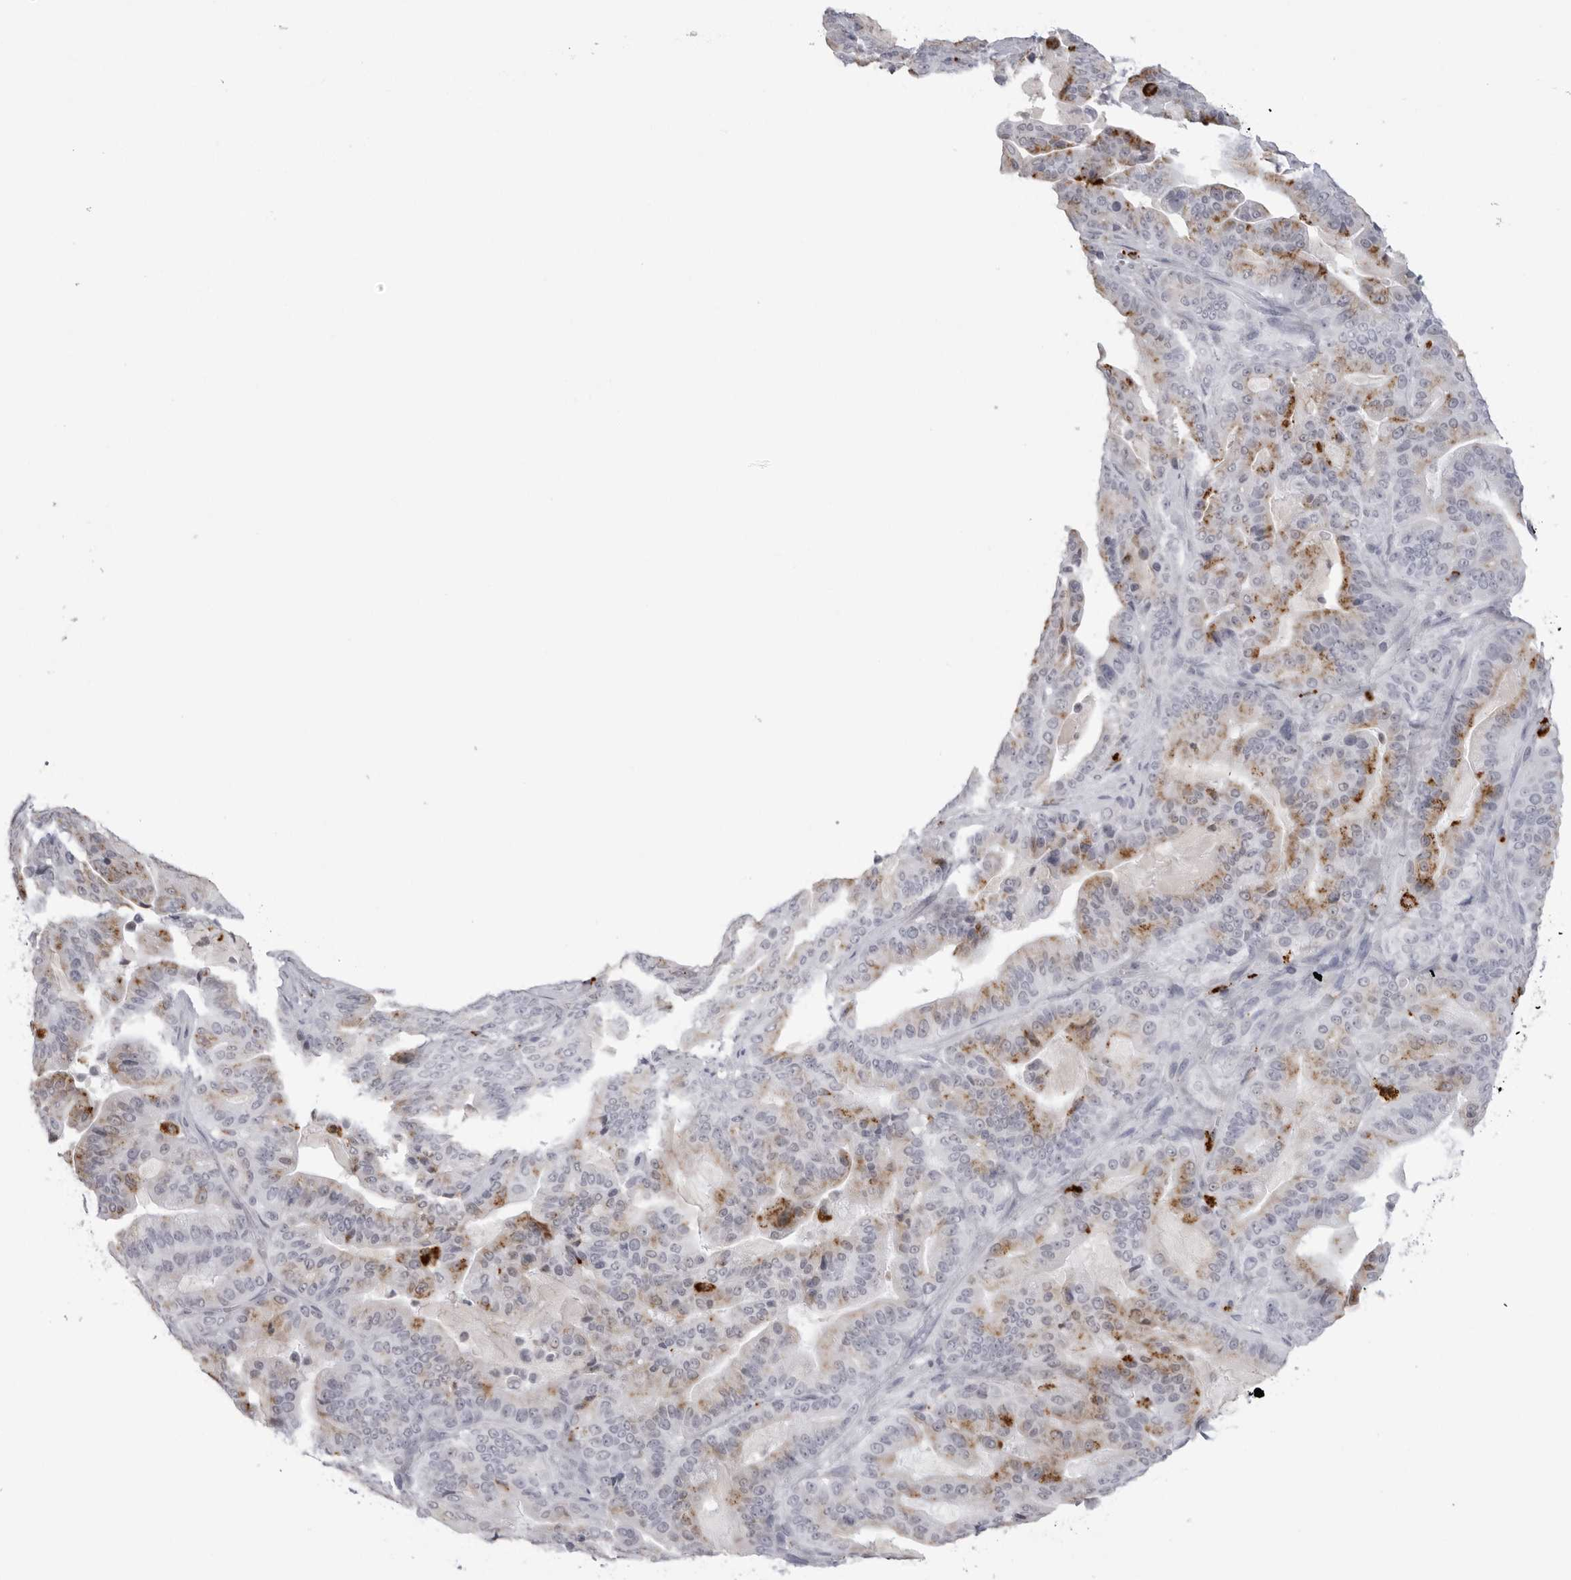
{"staining": {"intensity": "moderate", "quantity": "<25%", "location": "cytoplasmic/membranous"}, "tissue": "pancreatic cancer", "cell_type": "Tumor cells", "image_type": "cancer", "snomed": [{"axis": "morphology", "description": "Adenocarcinoma, NOS"}, {"axis": "topography", "description": "Pancreas"}], "caption": "Protein expression analysis of pancreatic cancer (adenocarcinoma) displays moderate cytoplasmic/membranous positivity in about <25% of tumor cells. (DAB (3,3'-diaminobenzidine) = brown stain, brightfield microscopy at high magnification).", "gene": "IL25", "patient": {"sex": "male", "age": 63}}